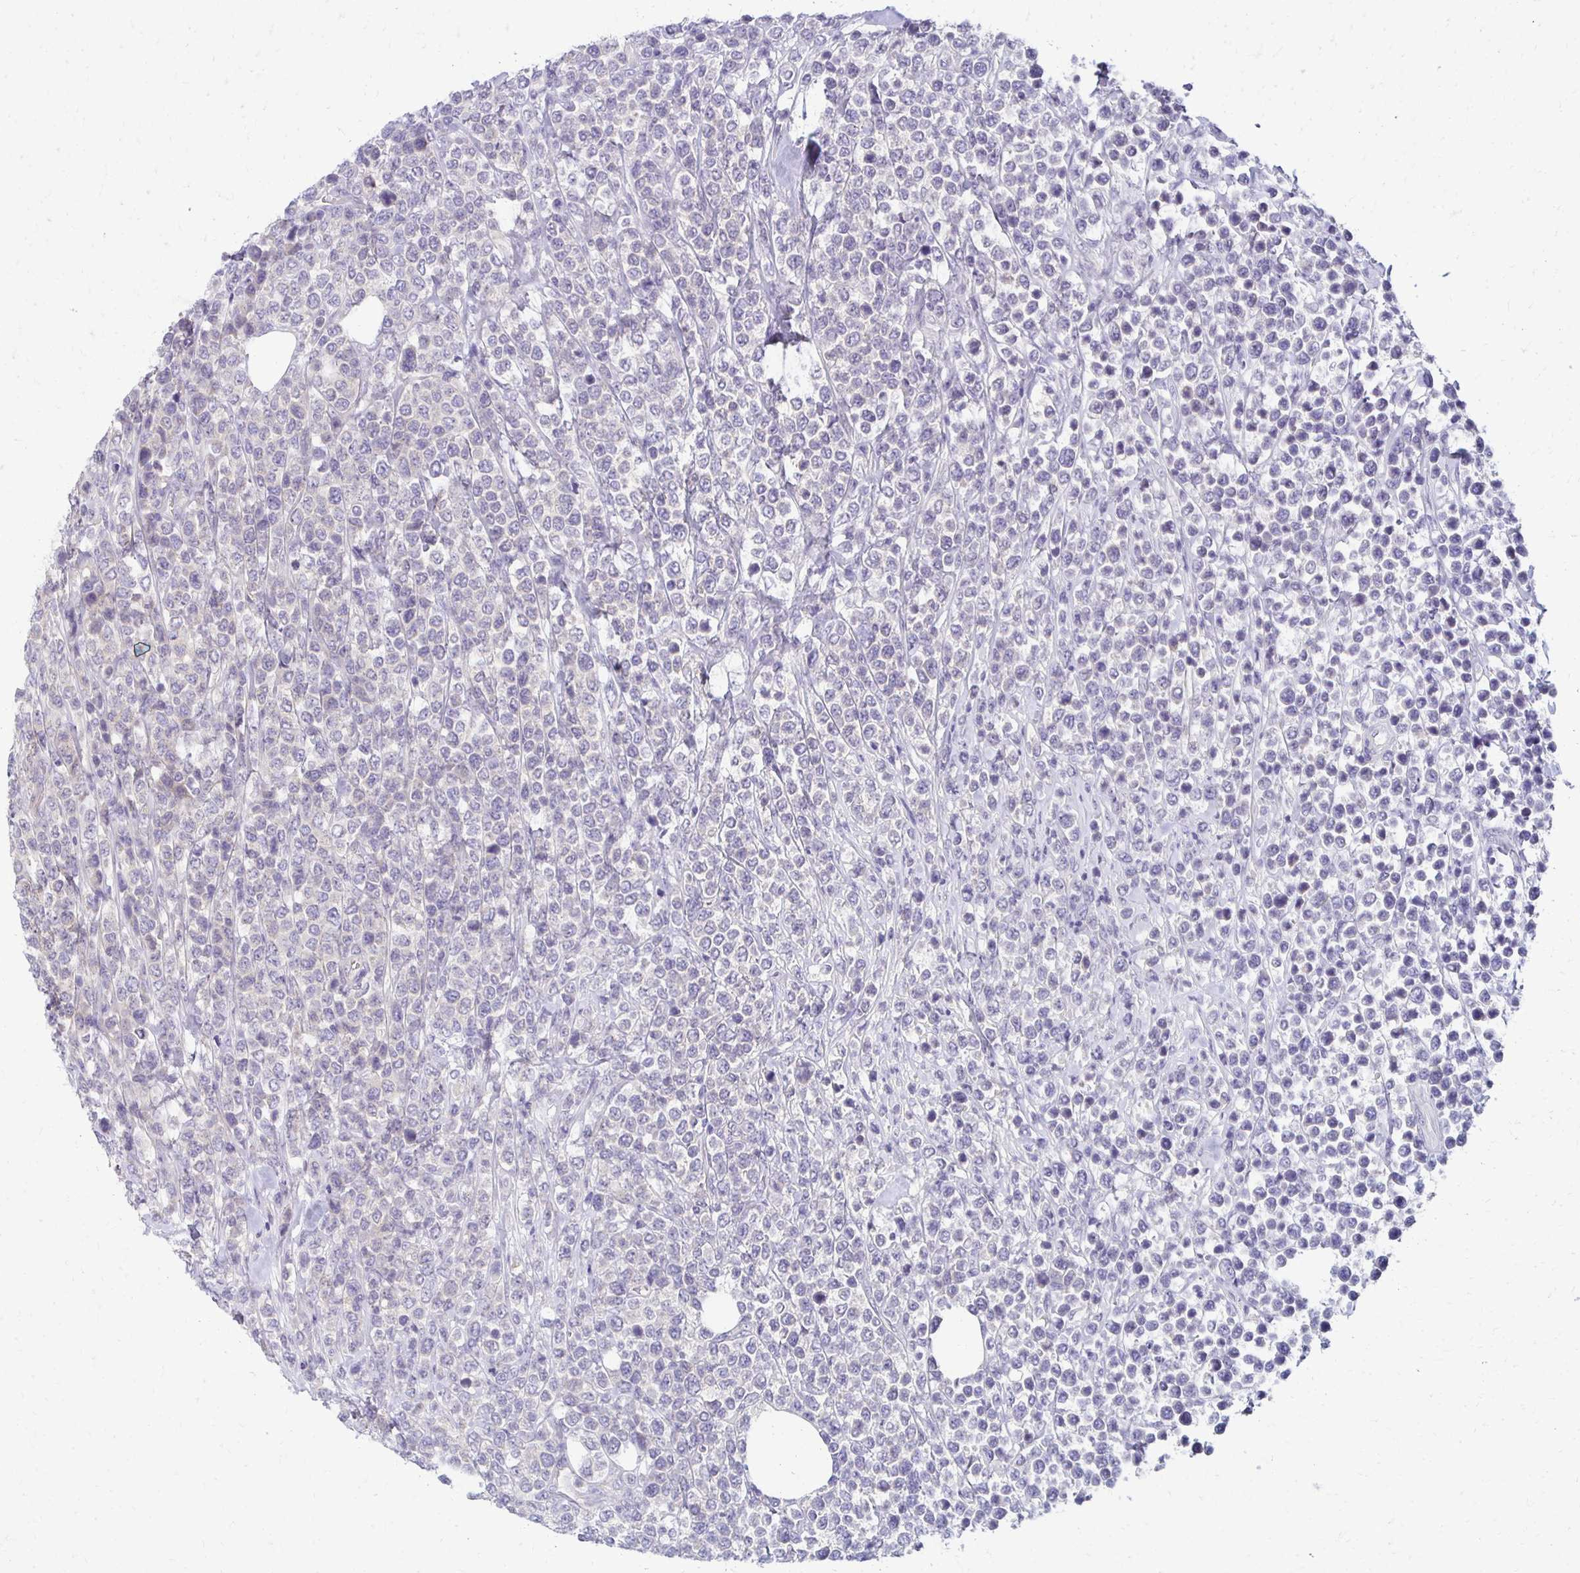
{"staining": {"intensity": "negative", "quantity": "none", "location": "none"}, "tissue": "lymphoma", "cell_type": "Tumor cells", "image_type": "cancer", "snomed": [{"axis": "morphology", "description": "Malignant lymphoma, non-Hodgkin's type, High grade"}, {"axis": "topography", "description": "Soft tissue"}], "caption": "Lymphoma was stained to show a protein in brown. There is no significant staining in tumor cells.", "gene": "C1QTNF2", "patient": {"sex": "female", "age": 56}}